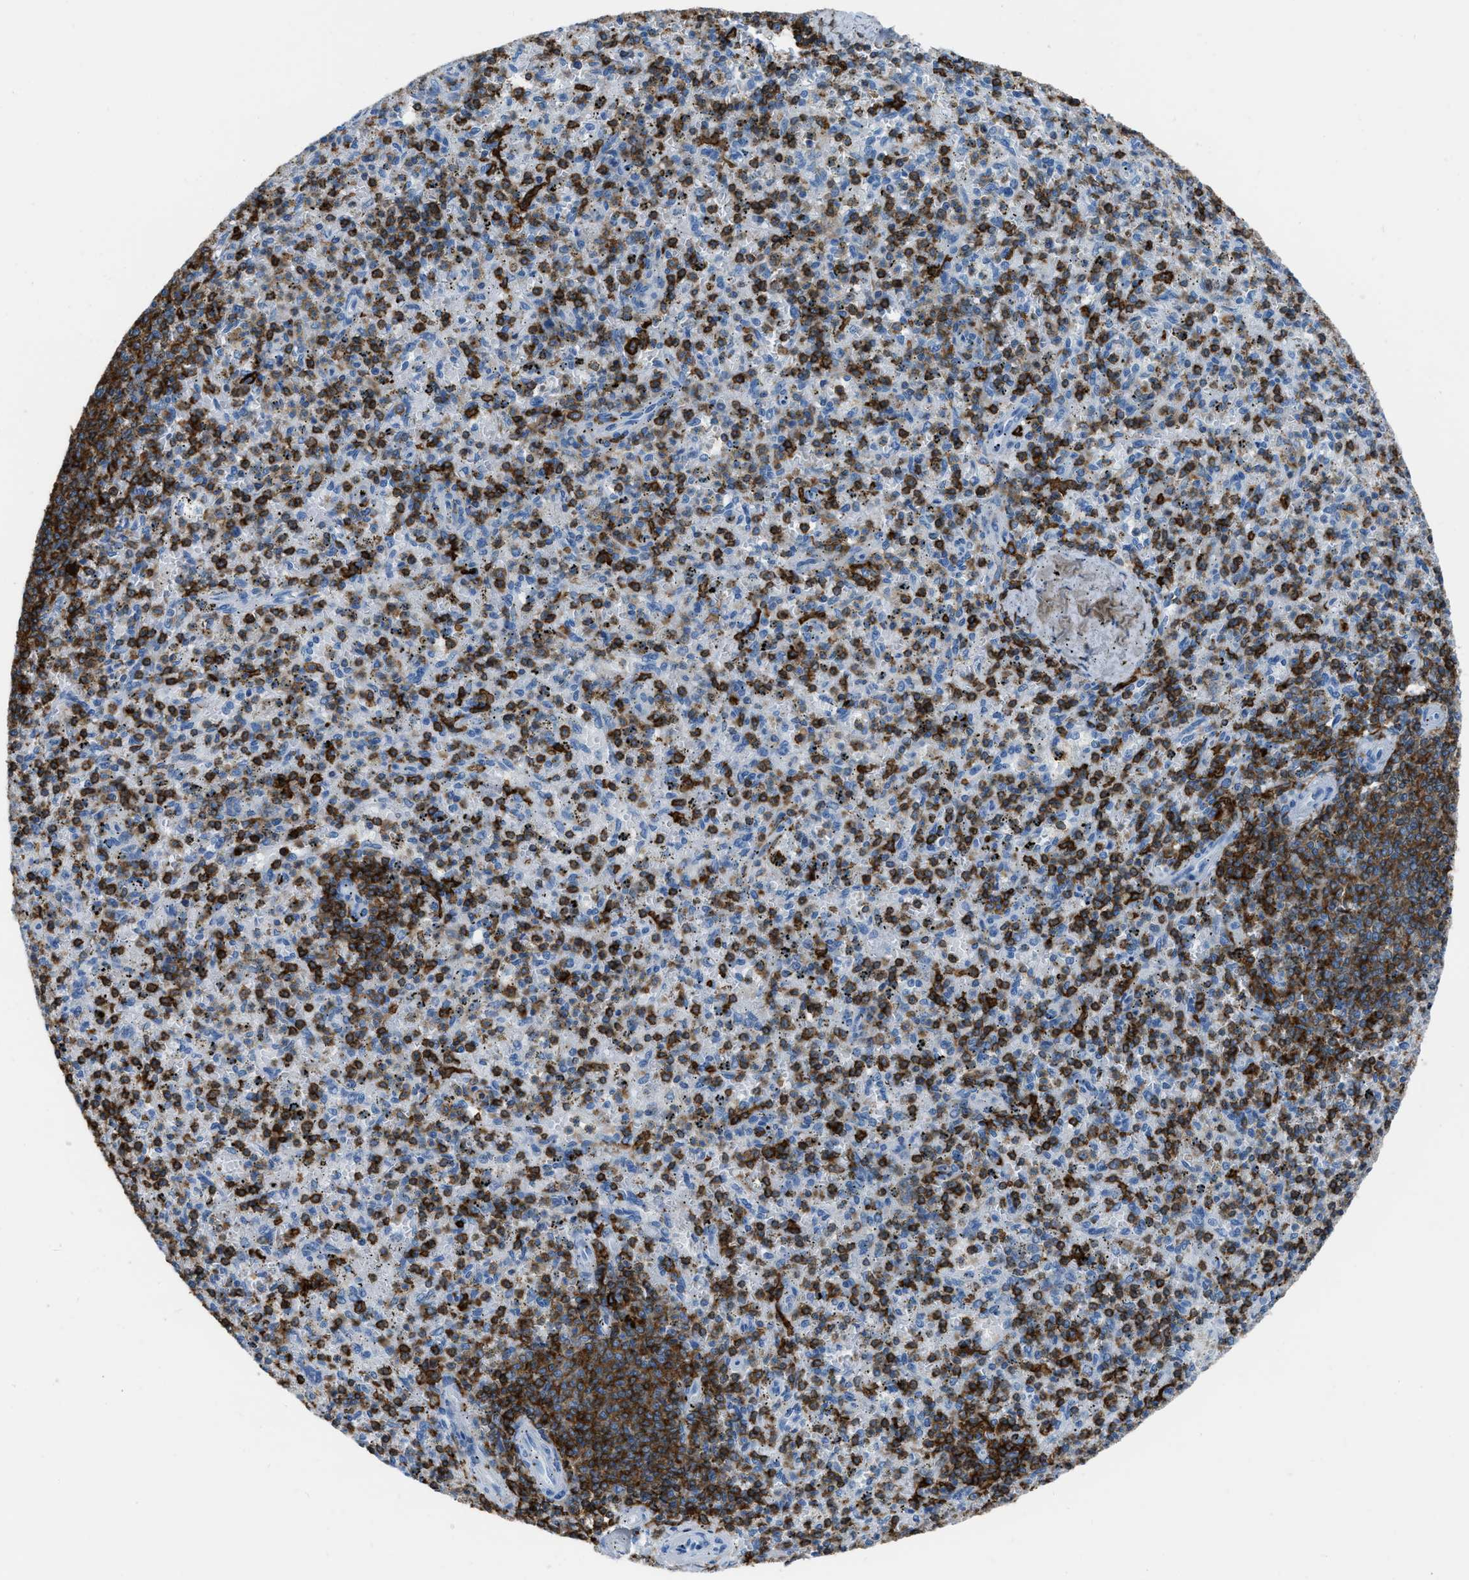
{"staining": {"intensity": "strong", "quantity": "25%-75%", "location": "cytoplasmic/membranous"}, "tissue": "spleen", "cell_type": "Cells in red pulp", "image_type": "normal", "snomed": [{"axis": "morphology", "description": "Normal tissue, NOS"}, {"axis": "topography", "description": "Spleen"}], "caption": "Immunohistochemistry (IHC) staining of normal spleen, which exhibits high levels of strong cytoplasmic/membranous expression in approximately 25%-75% of cells in red pulp indicating strong cytoplasmic/membranous protein positivity. The staining was performed using DAB (brown) for protein detection and nuclei were counterstained in hematoxylin (blue).", "gene": "LSP1", "patient": {"sex": "male", "age": 72}}